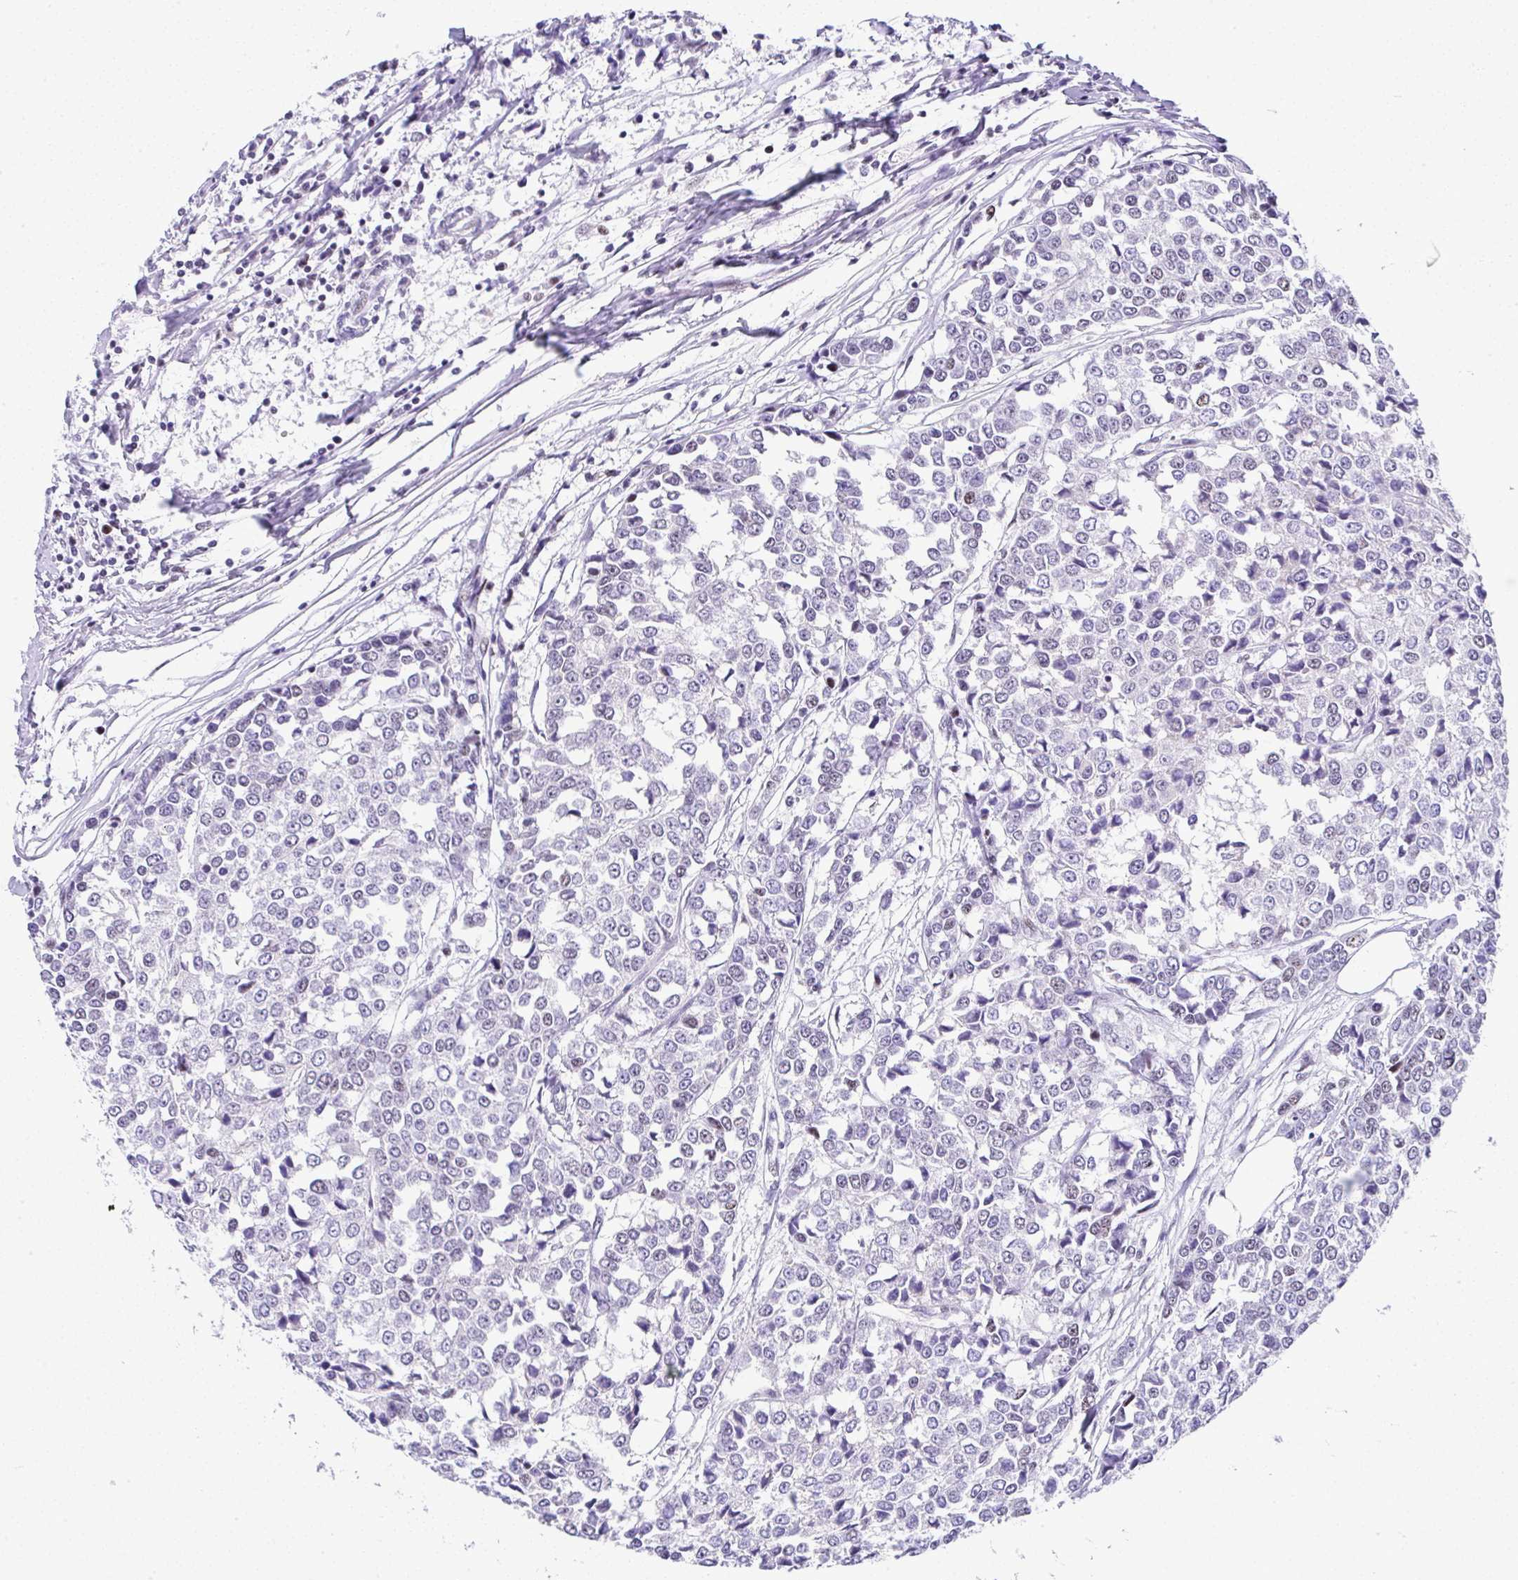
{"staining": {"intensity": "negative", "quantity": "none", "location": "none"}, "tissue": "breast cancer", "cell_type": "Tumor cells", "image_type": "cancer", "snomed": [{"axis": "morphology", "description": "Duct carcinoma"}, {"axis": "topography", "description": "Breast"}], "caption": "Tumor cells are negative for protein expression in human breast infiltrating ductal carcinoma.", "gene": "NR1D2", "patient": {"sex": "female", "age": 80}}